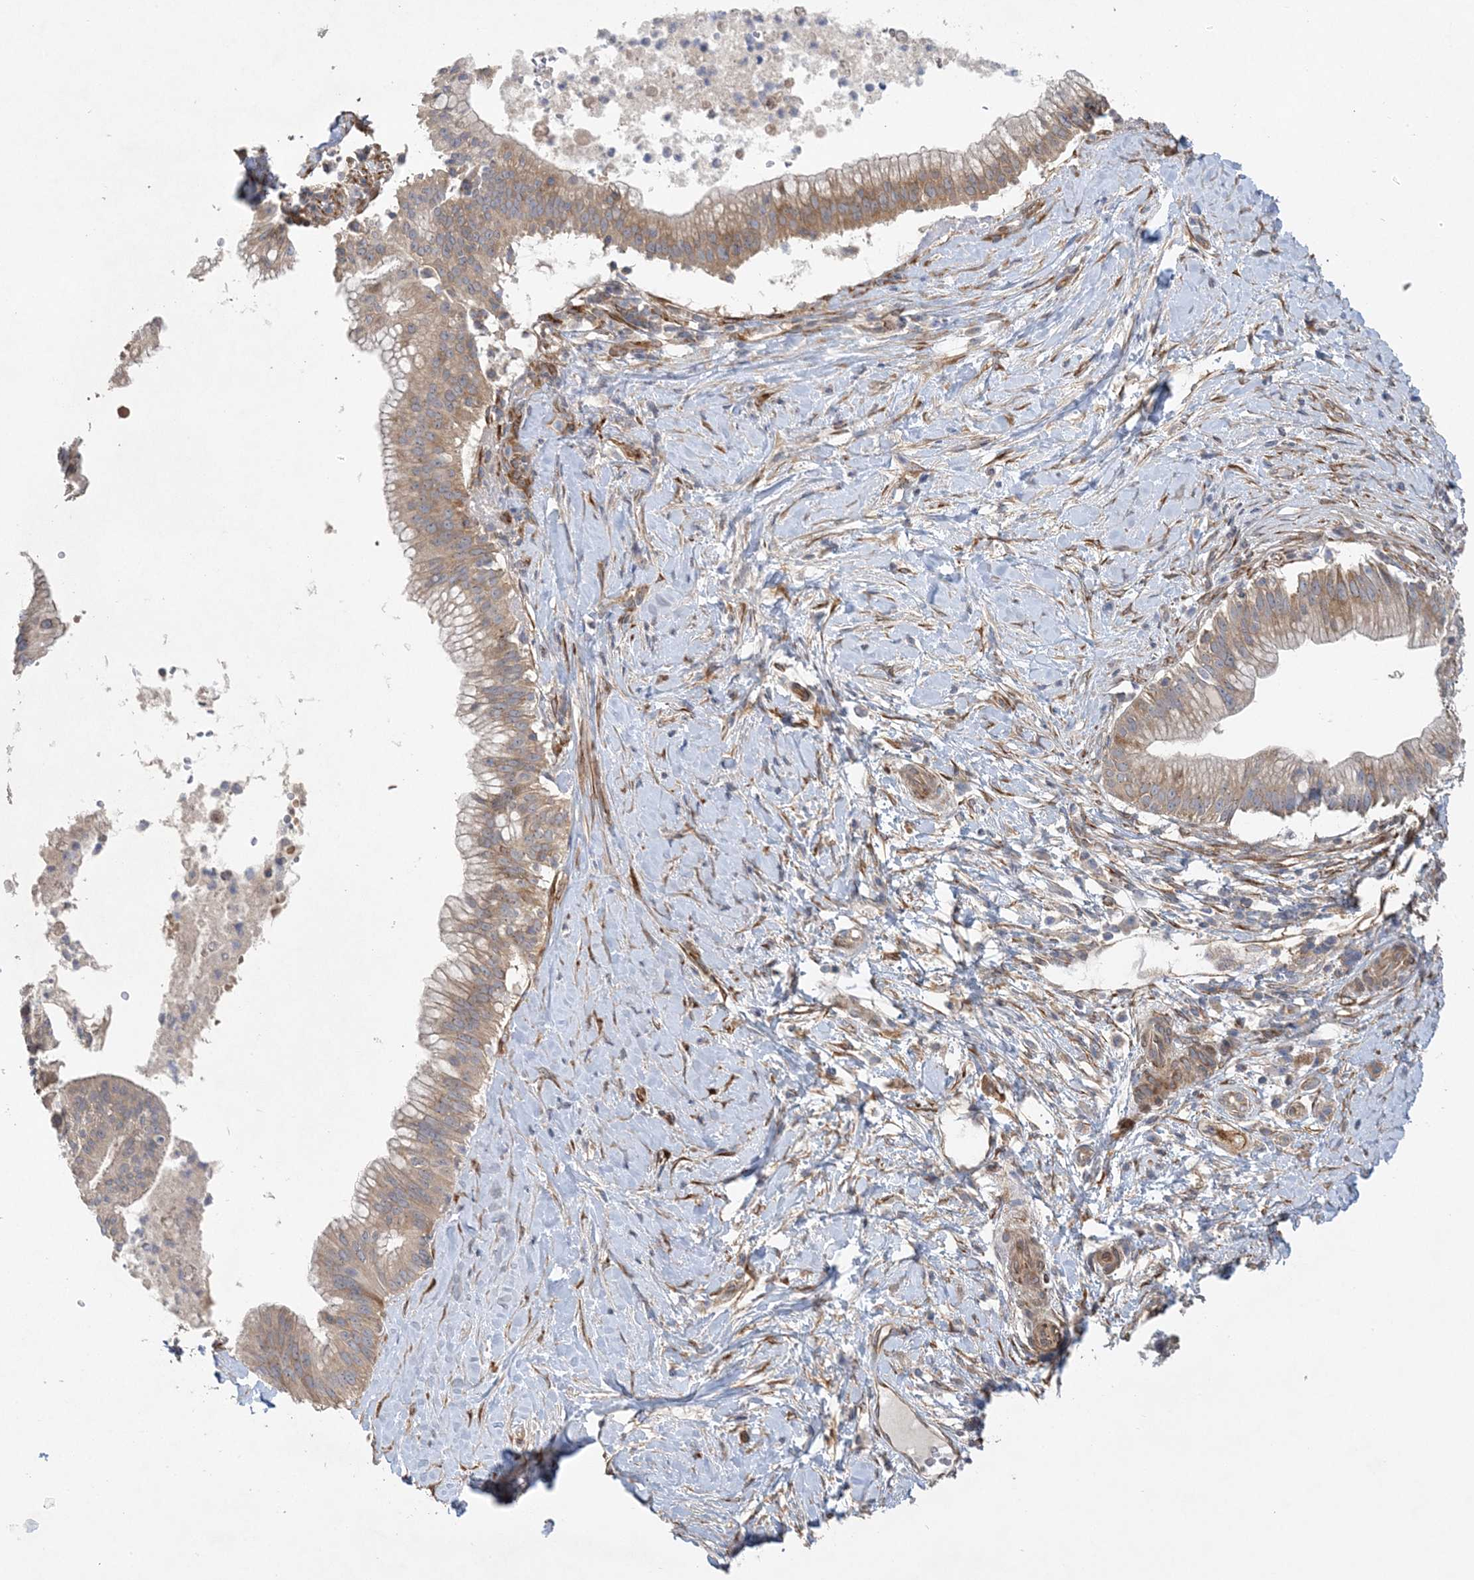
{"staining": {"intensity": "moderate", "quantity": ">75%", "location": "cytoplasmic/membranous"}, "tissue": "pancreatic cancer", "cell_type": "Tumor cells", "image_type": "cancer", "snomed": [{"axis": "morphology", "description": "Adenocarcinoma, NOS"}, {"axis": "topography", "description": "Pancreas"}], "caption": "Immunohistochemistry (IHC) image of pancreatic cancer (adenocarcinoma) stained for a protein (brown), which reveals medium levels of moderate cytoplasmic/membranous staining in approximately >75% of tumor cells.", "gene": "MAP4K5", "patient": {"sex": "male", "age": 68}}